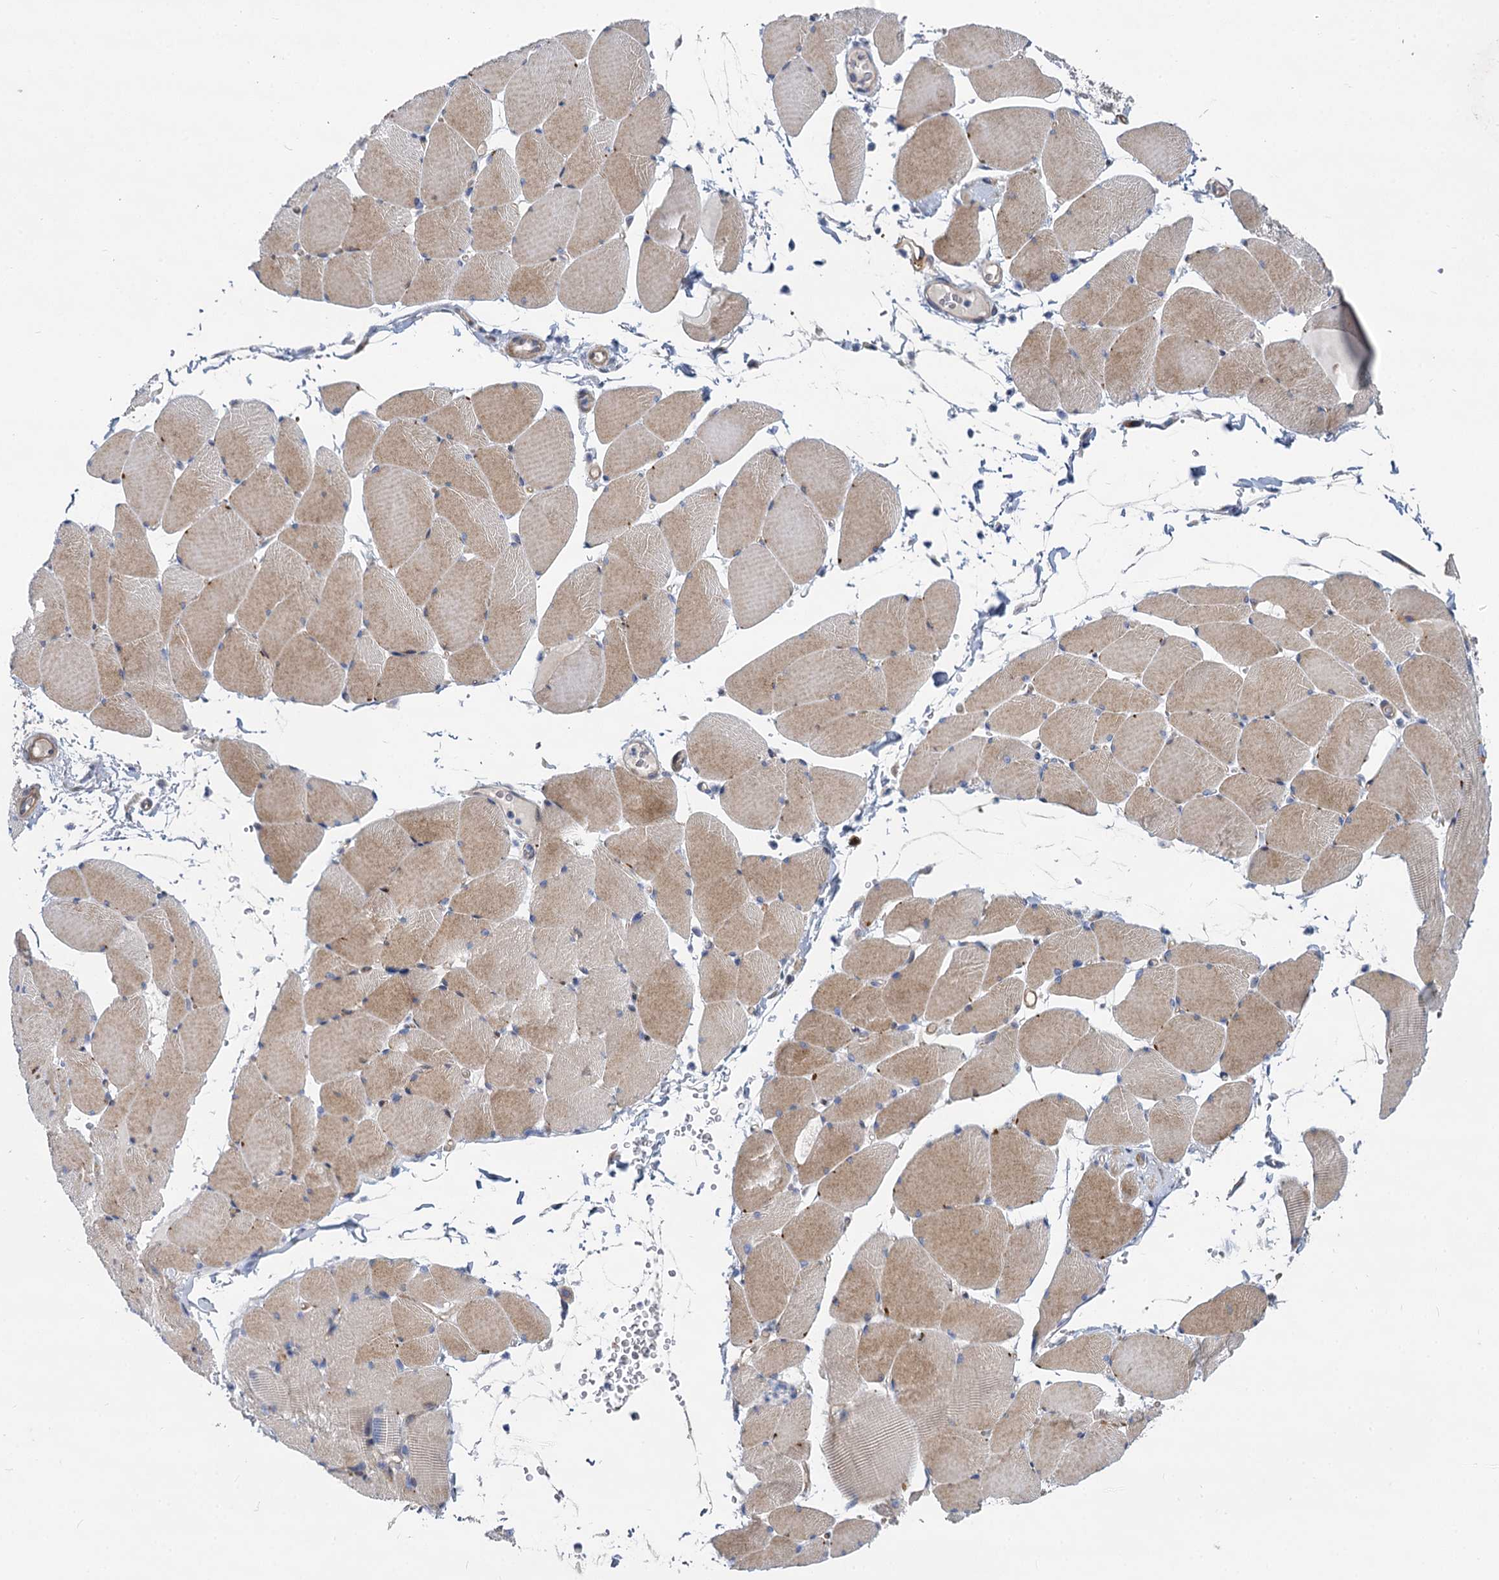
{"staining": {"intensity": "moderate", "quantity": ">75%", "location": "cytoplasmic/membranous"}, "tissue": "skeletal muscle", "cell_type": "Myocytes", "image_type": "normal", "snomed": [{"axis": "morphology", "description": "Normal tissue, NOS"}, {"axis": "topography", "description": "Skeletal muscle"}, {"axis": "topography", "description": "Head-Neck"}], "caption": "A brown stain labels moderate cytoplasmic/membranous positivity of a protein in myocytes of benign skeletal muscle. The staining was performed using DAB, with brown indicating positive protein expression. Nuclei are stained blue with hematoxylin.", "gene": "TRIM77", "patient": {"sex": "male", "age": 66}}